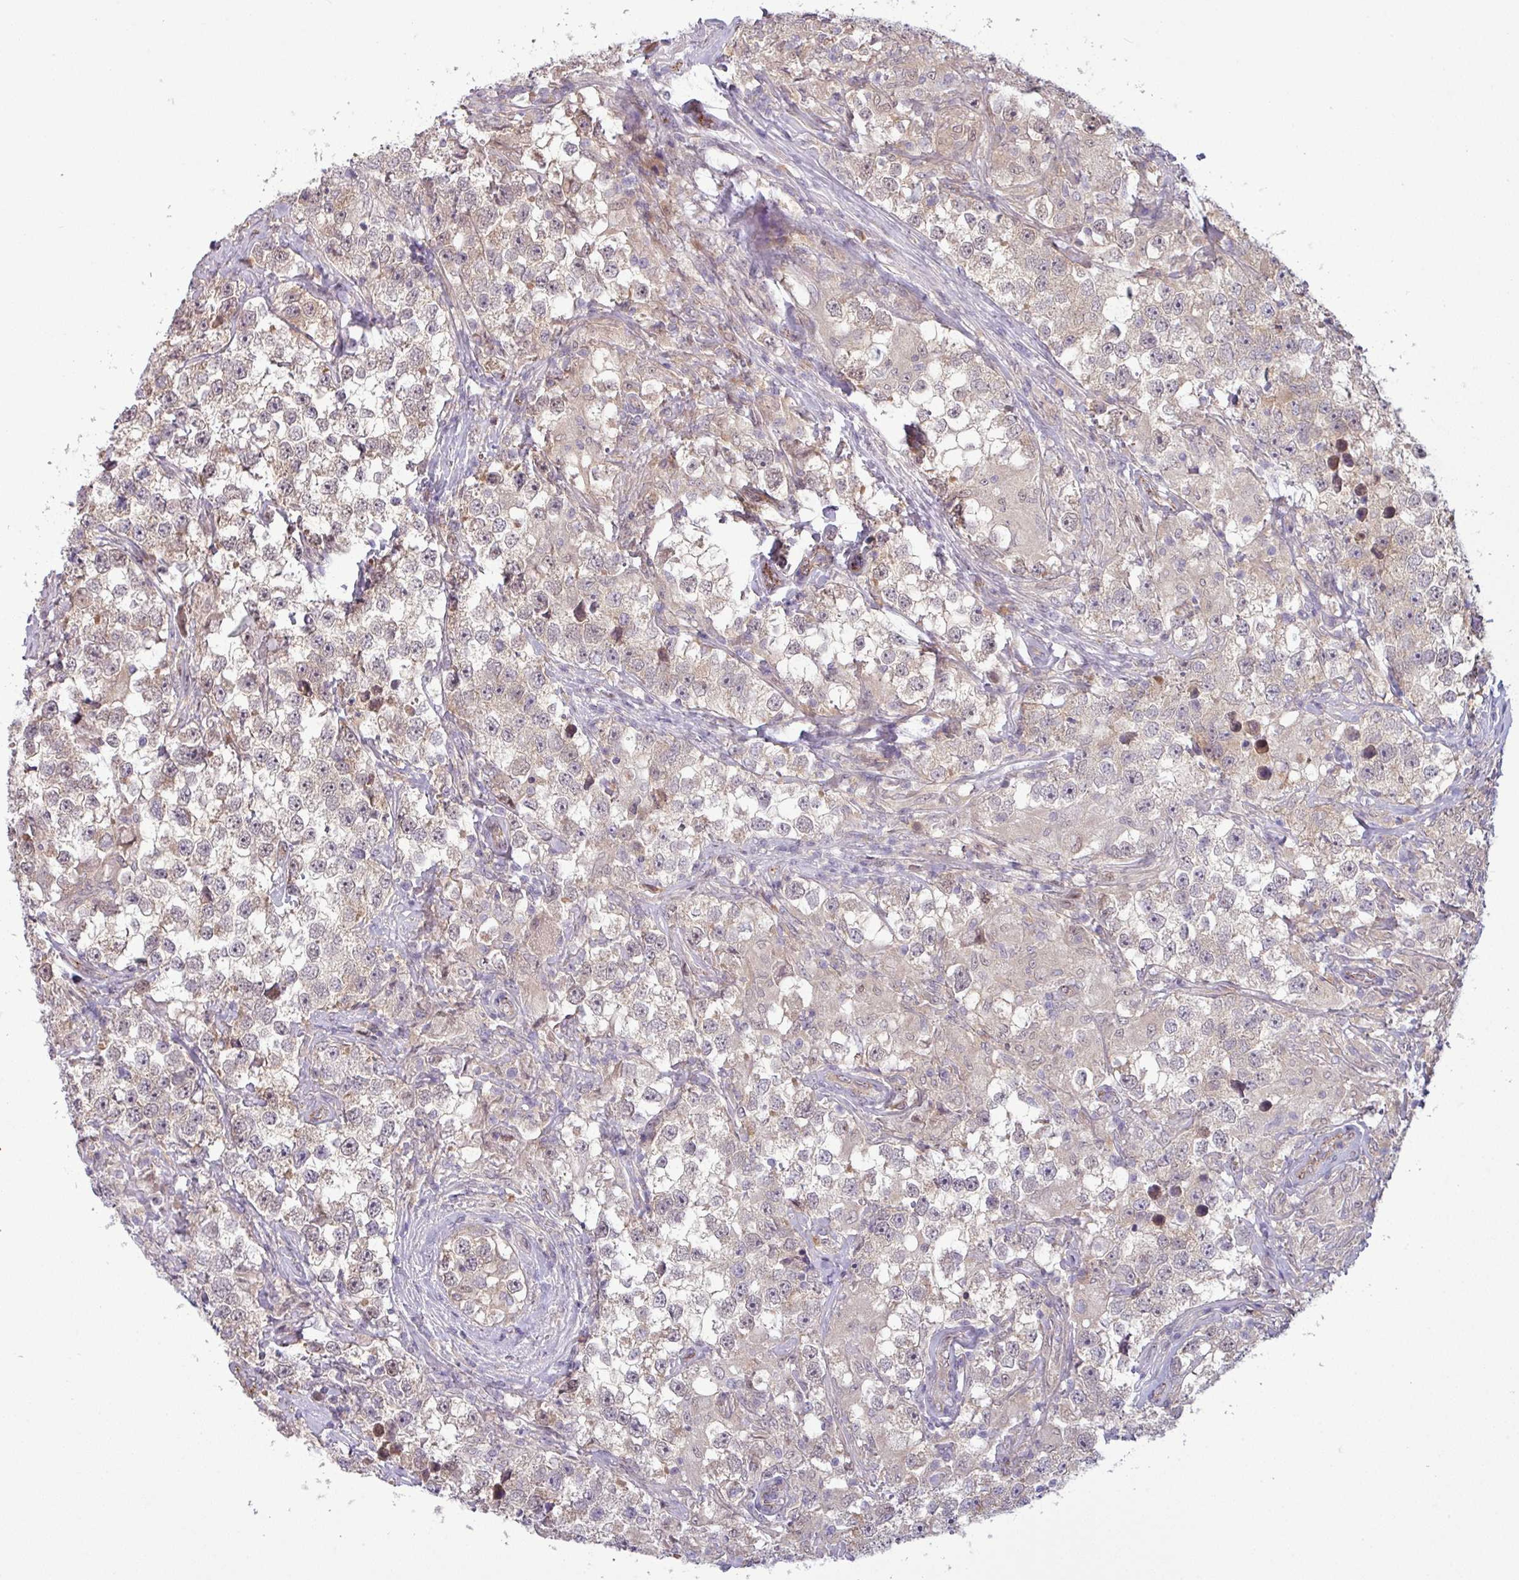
{"staining": {"intensity": "weak", "quantity": "<25%", "location": "cytoplasmic/membranous"}, "tissue": "testis cancer", "cell_type": "Tumor cells", "image_type": "cancer", "snomed": [{"axis": "morphology", "description": "Seminoma, NOS"}, {"axis": "topography", "description": "Testis"}], "caption": "This is an immunohistochemistry micrograph of human testis cancer. There is no positivity in tumor cells.", "gene": "CCDC144A", "patient": {"sex": "male", "age": 46}}